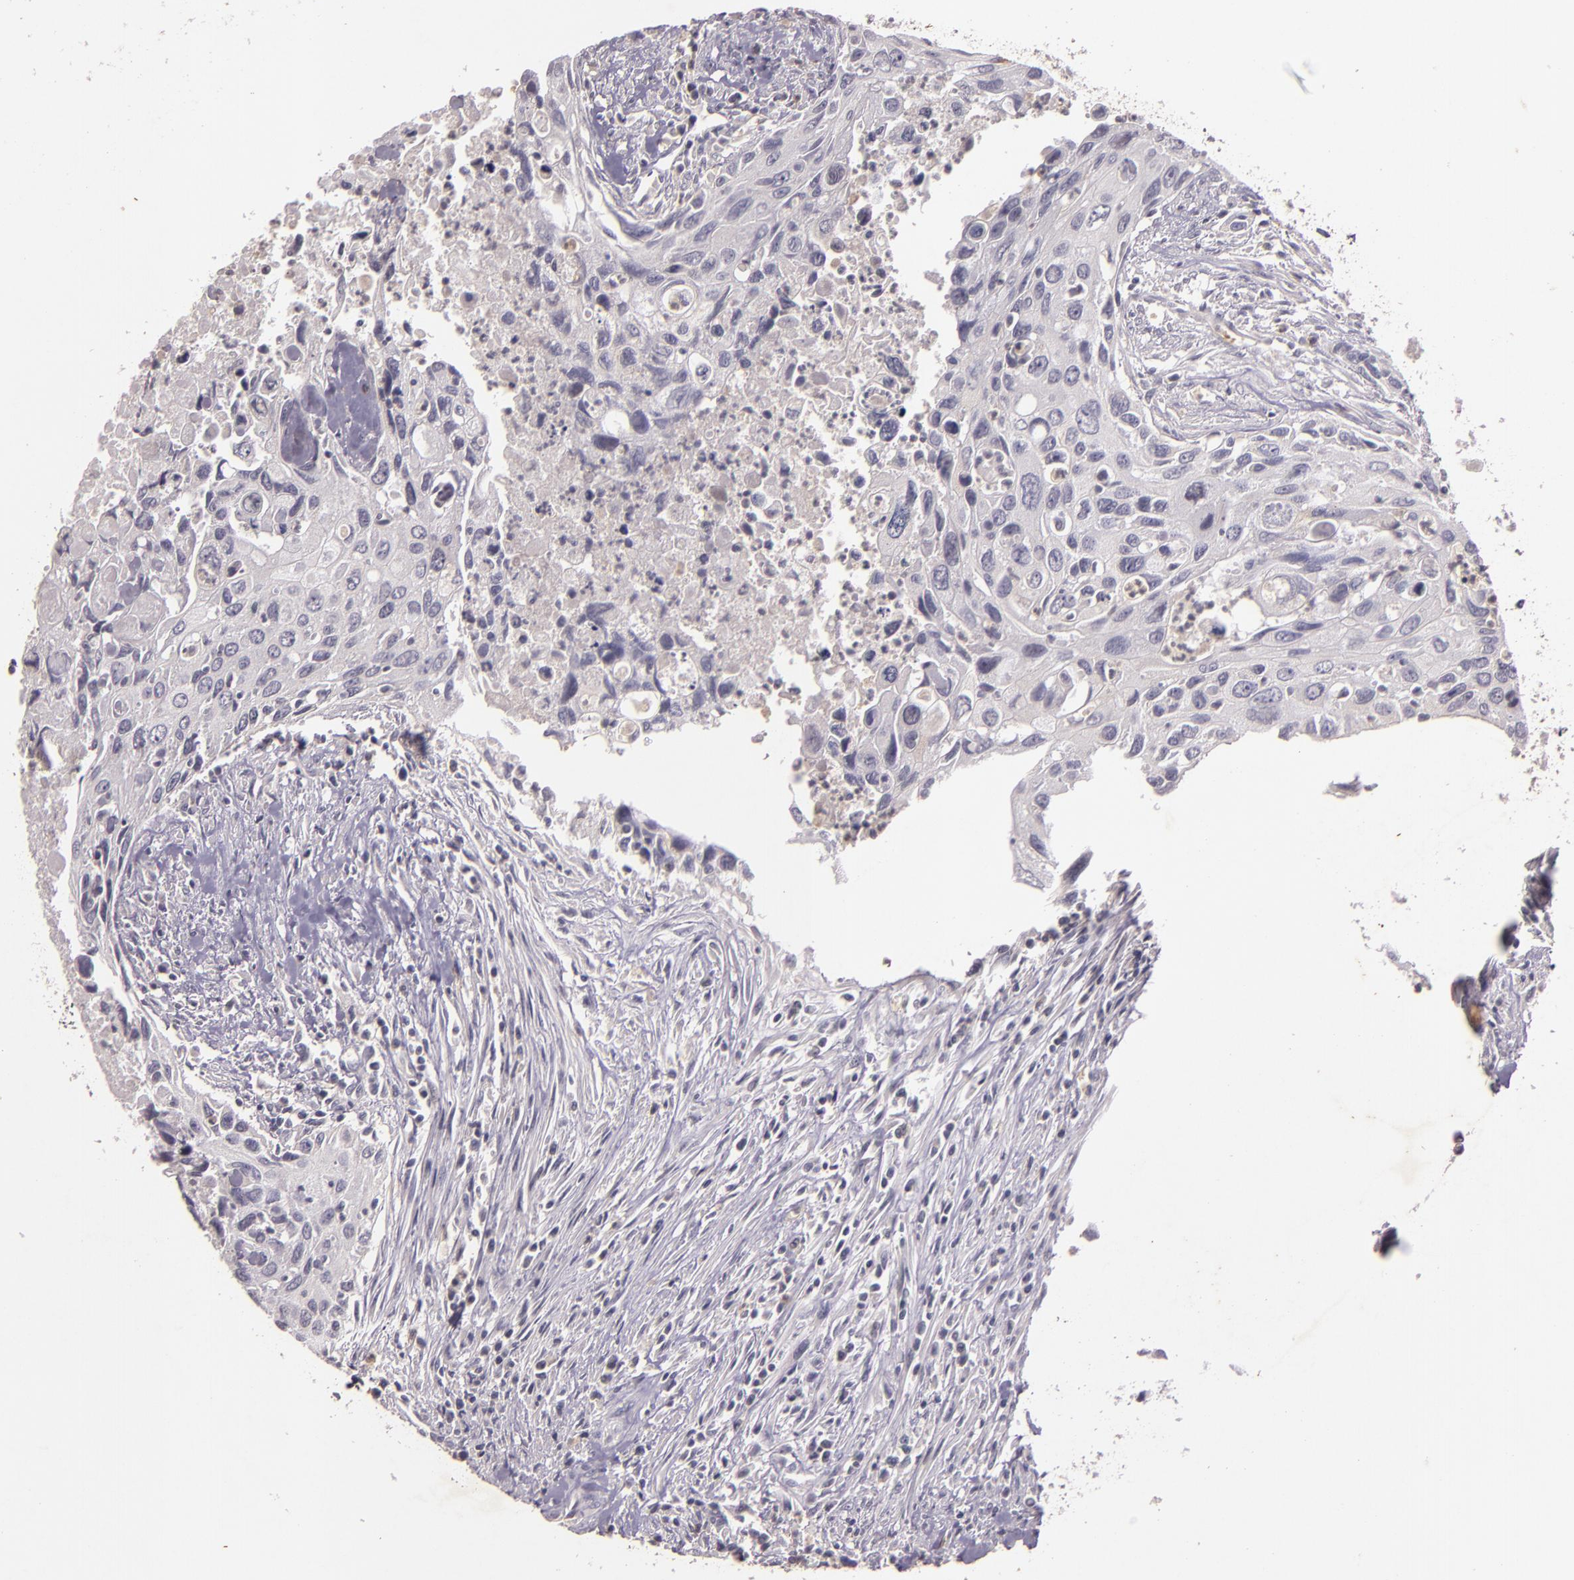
{"staining": {"intensity": "negative", "quantity": "none", "location": "none"}, "tissue": "urothelial cancer", "cell_type": "Tumor cells", "image_type": "cancer", "snomed": [{"axis": "morphology", "description": "Urothelial carcinoma, High grade"}, {"axis": "topography", "description": "Urinary bladder"}], "caption": "Photomicrograph shows no protein expression in tumor cells of high-grade urothelial carcinoma tissue.", "gene": "TFF1", "patient": {"sex": "male", "age": 71}}